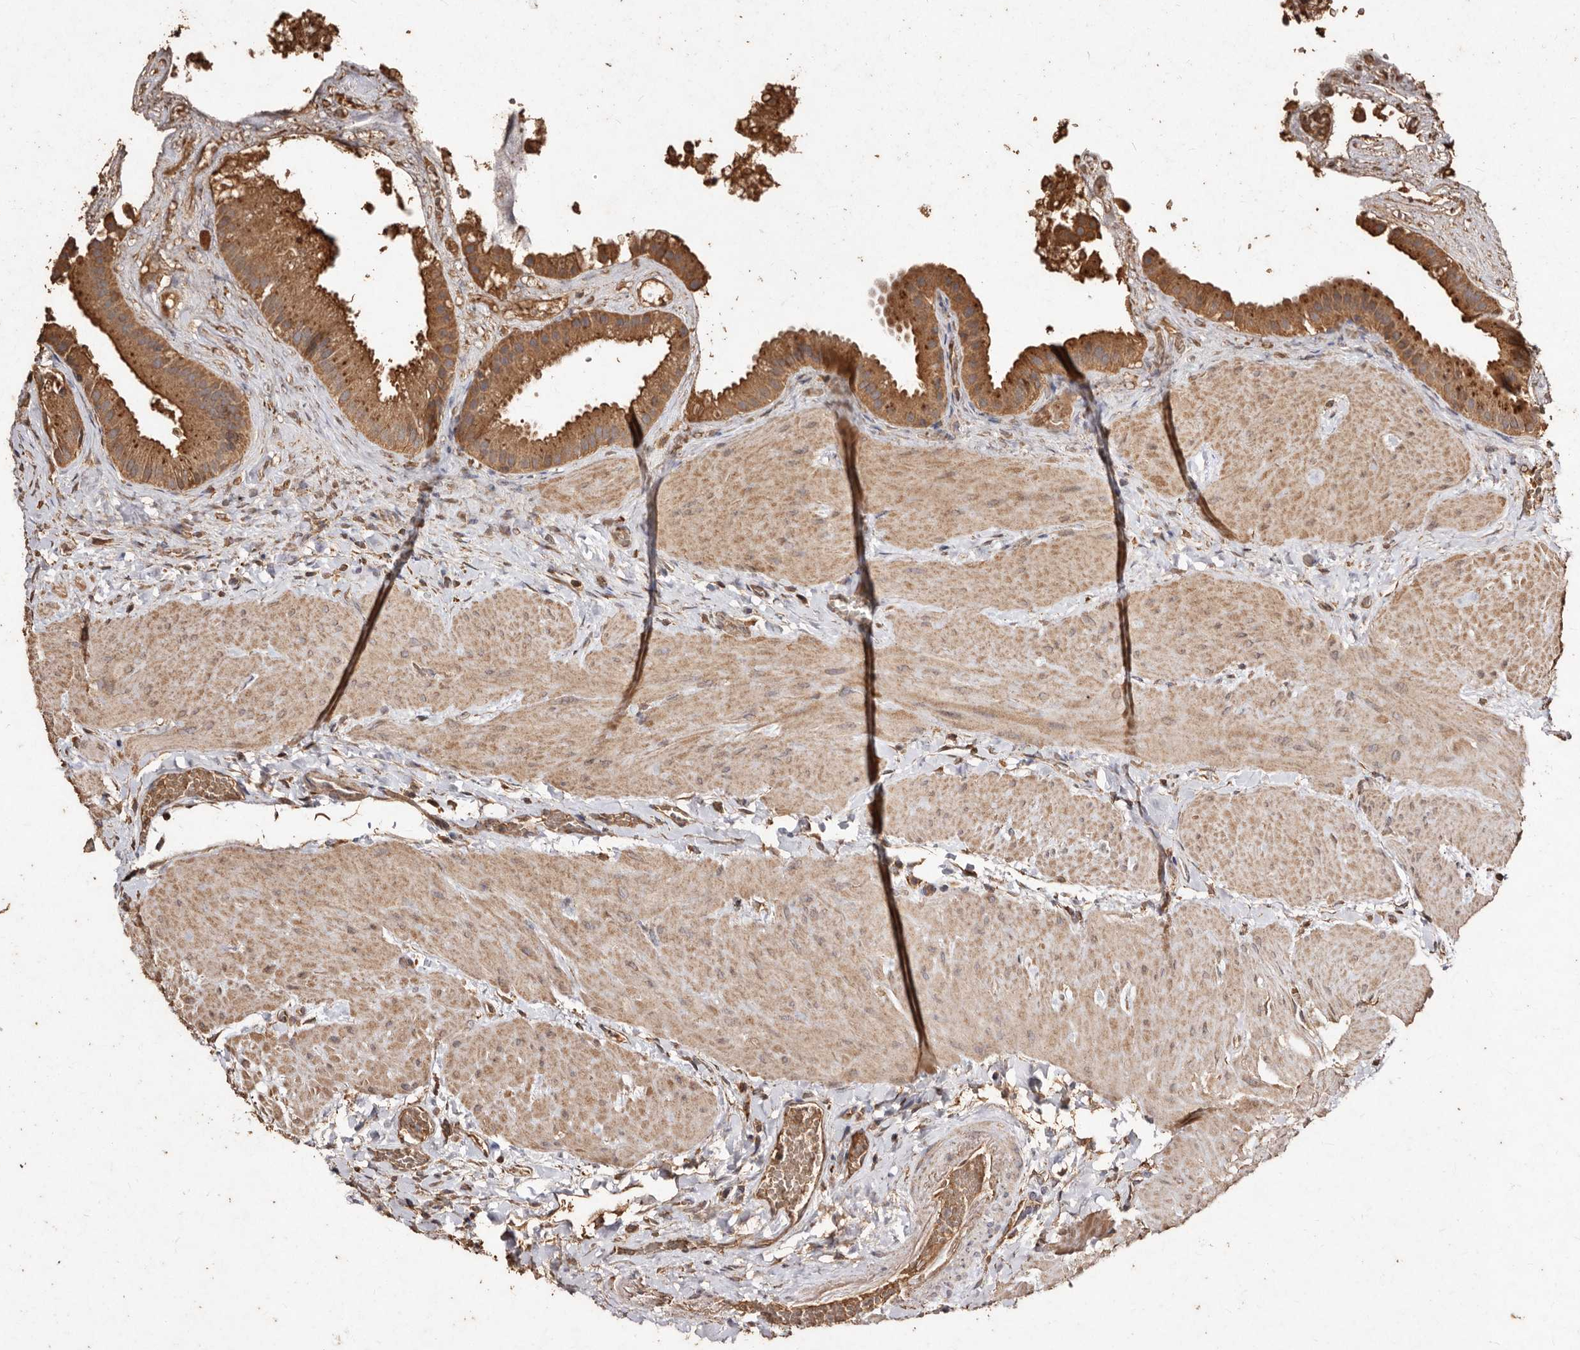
{"staining": {"intensity": "moderate", "quantity": ">75%", "location": "cytoplasmic/membranous"}, "tissue": "gallbladder", "cell_type": "Glandular cells", "image_type": "normal", "snomed": [{"axis": "morphology", "description": "Normal tissue, NOS"}, {"axis": "topography", "description": "Gallbladder"}], "caption": "Immunohistochemistry photomicrograph of normal human gallbladder stained for a protein (brown), which exhibits medium levels of moderate cytoplasmic/membranous positivity in about >75% of glandular cells.", "gene": "FARS2", "patient": {"sex": "male", "age": 55}}